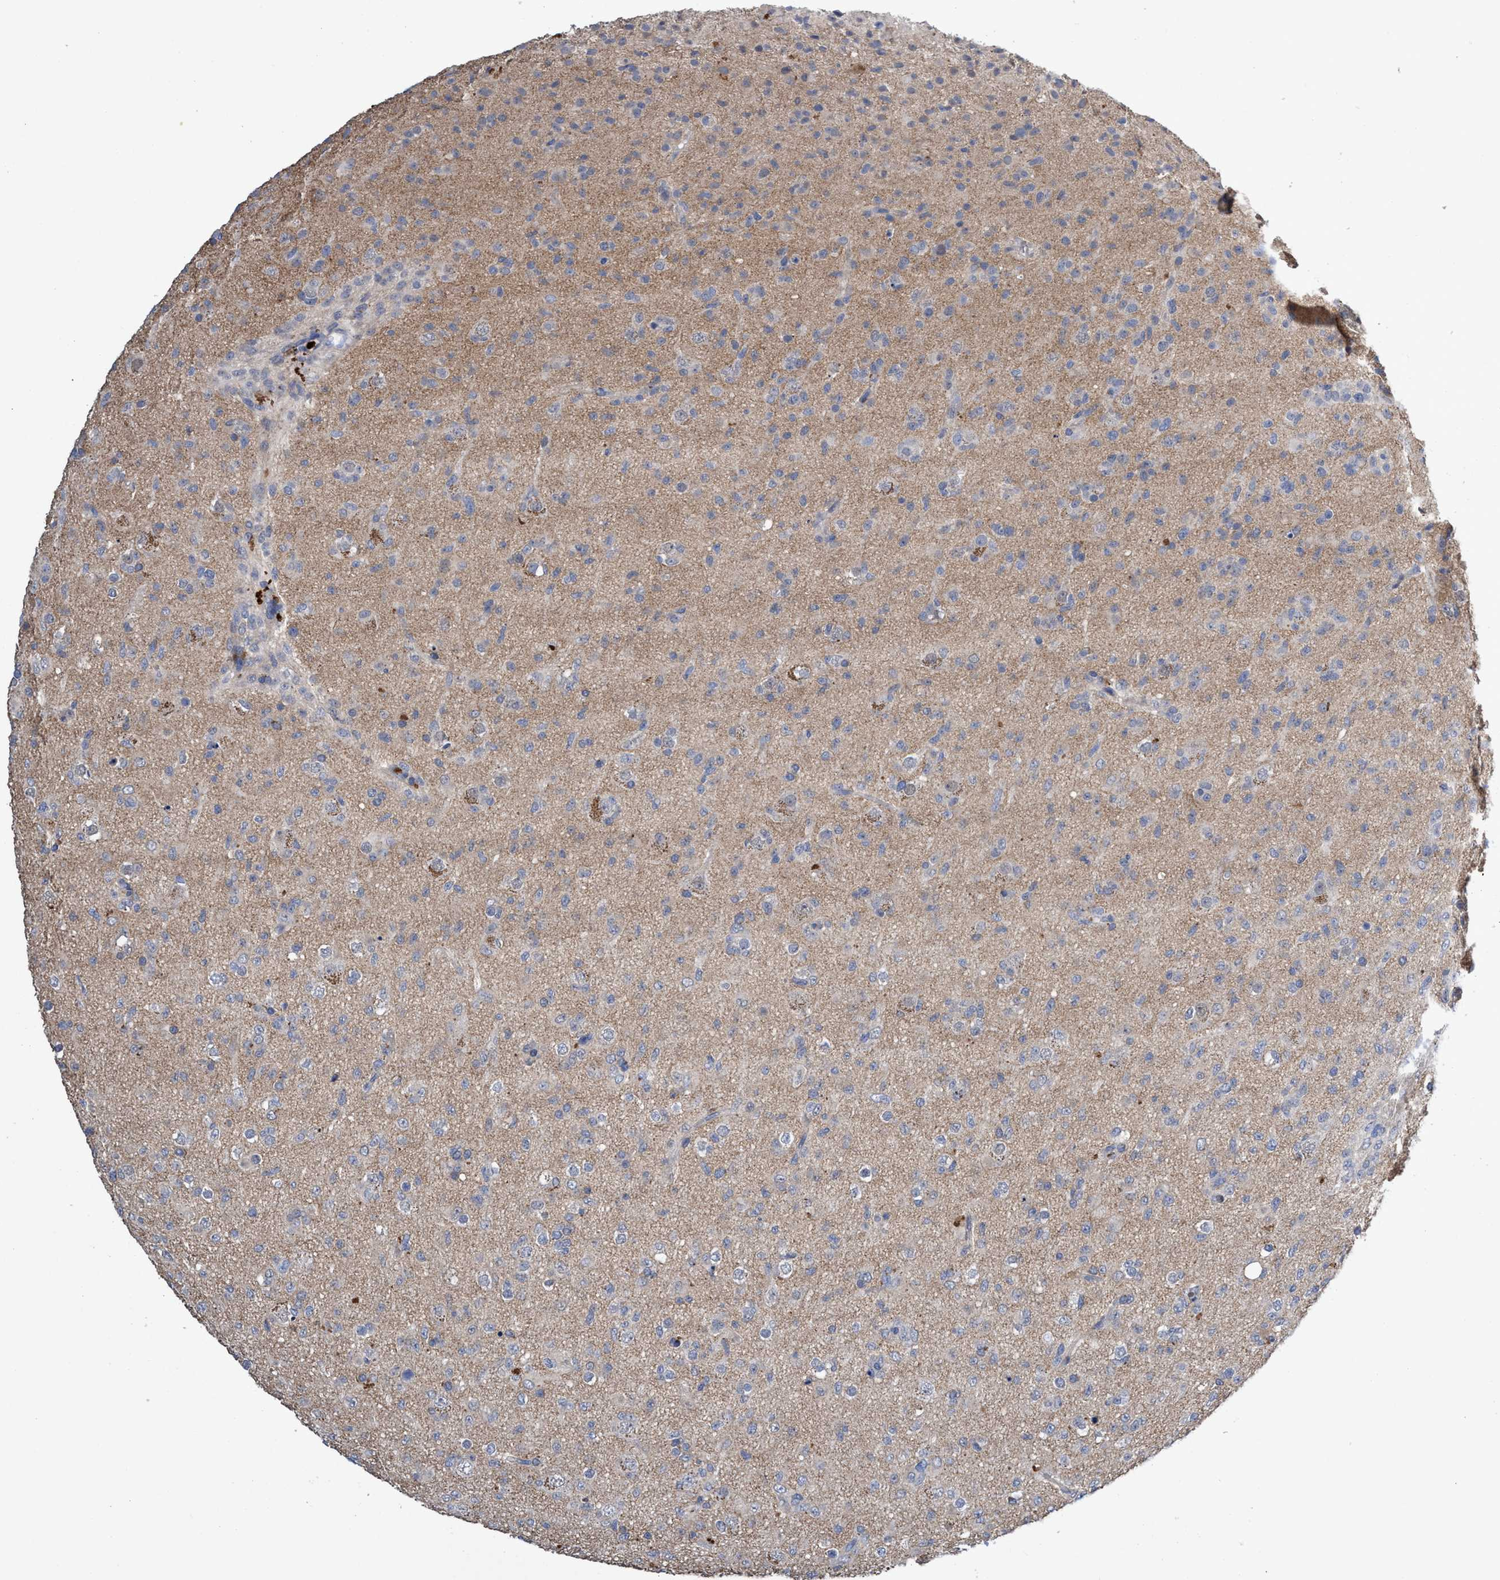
{"staining": {"intensity": "weak", "quantity": "<25%", "location": "cytoplasmic/membranous"}, "tissue": "glioma", "cell_type": "Tumor cells", "image_type": "cancer", "snomed": [{"axis": "morphology", "description": "Glioma, malignant, Low grade"}, {"axis": "topography", "description": "Brain"}], "caption": "Glioma stained for a protein using IHC exhibits no positivity tumor cells.", "gene": "SVEP1", "patient": {"sex": "male", "age": 65}}